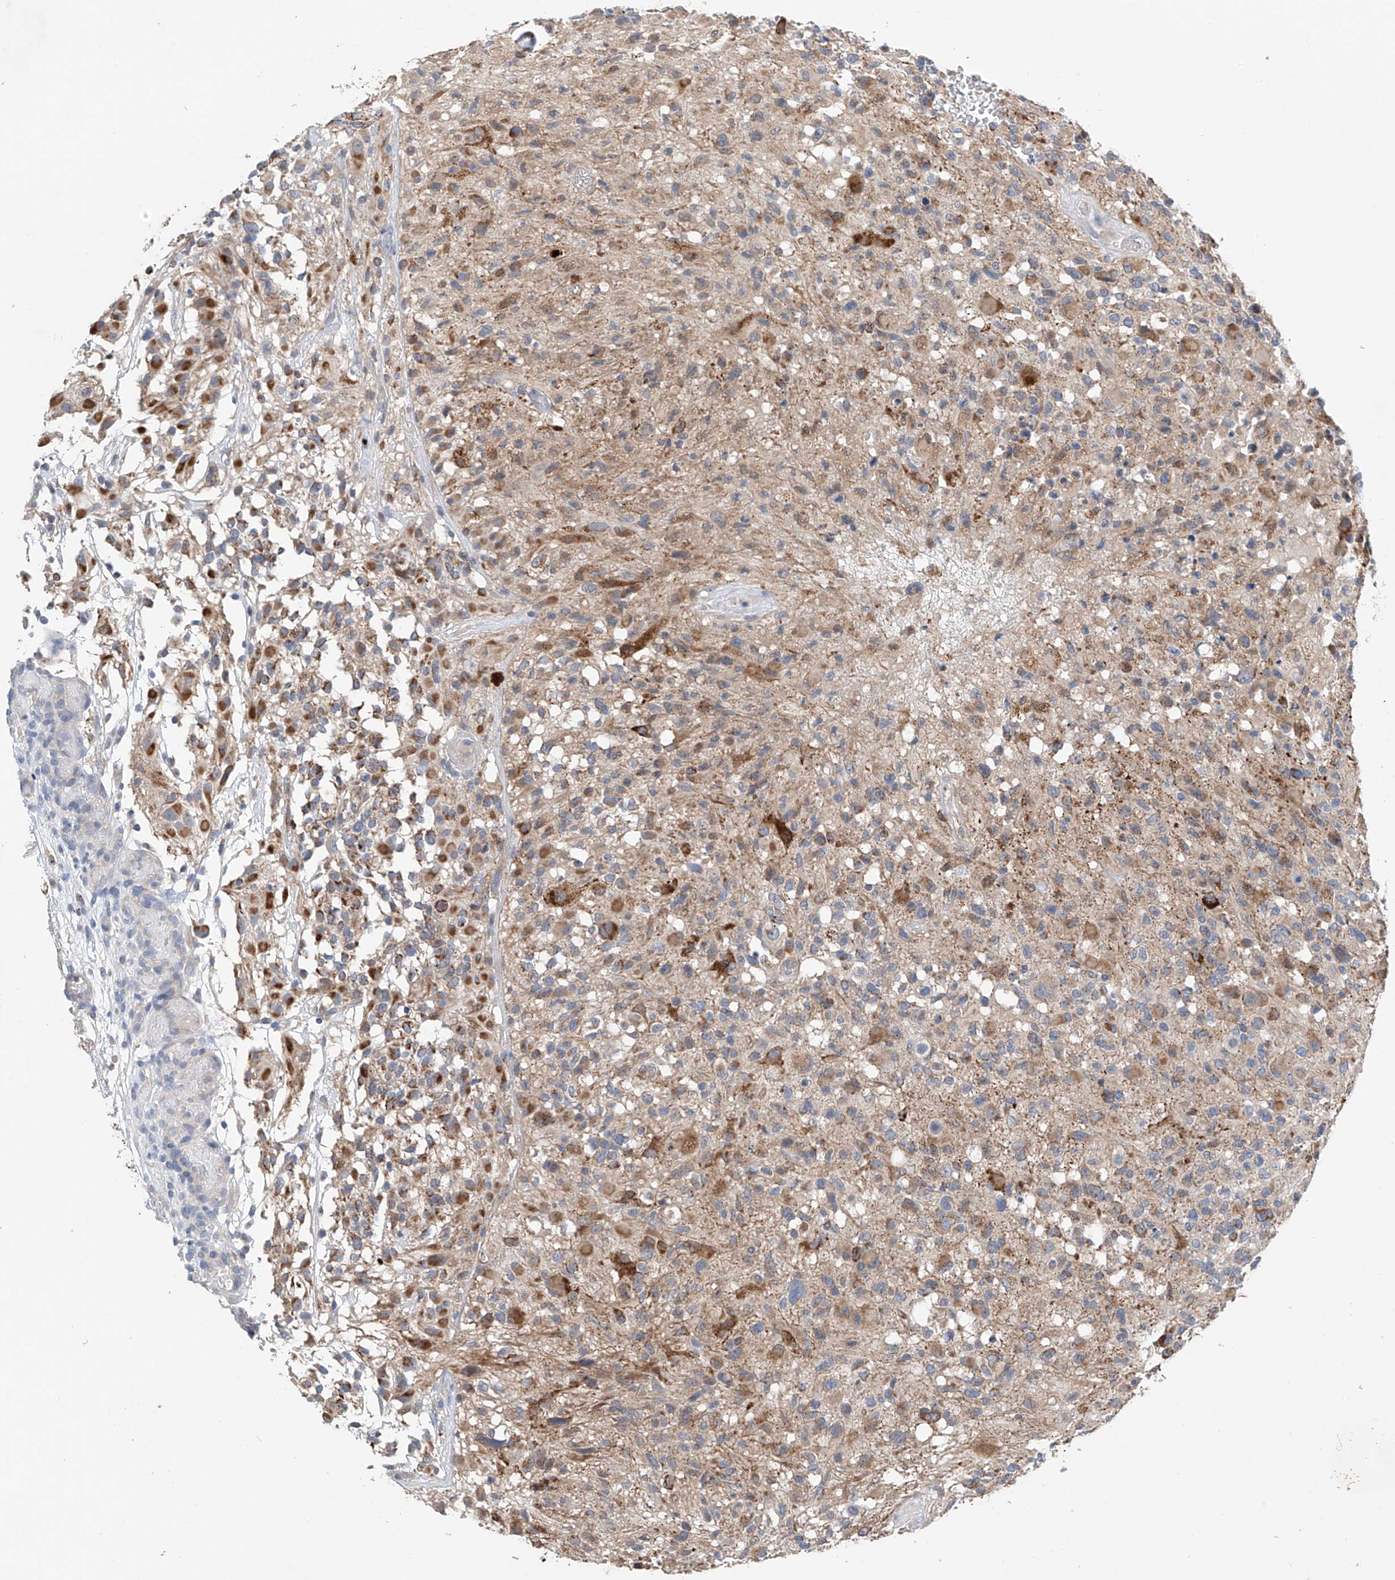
{"staining": {"intensity": "moderate", "quantity": "25%-75%", "location": "cytoplasmic/membranous"}, "tissue": "glioma", "cell_type": "Tumor cells", "image_type": "cancer", "snomed": [{"axis": "morphology", "description": "Glioma, malignant, High grade"}, {"axis": "morphology", "description": "Glioblastoma, NOS"}, {"axis": "topography", "description": "Brain"}], "caption": "This image displays IHC staining of glioma, with medium moderate cytoplasmic/membranous staining in about 25%-75% of tumor cells.", "gene": "GPC4", "patient": {"sex": "male", "age": 60}}